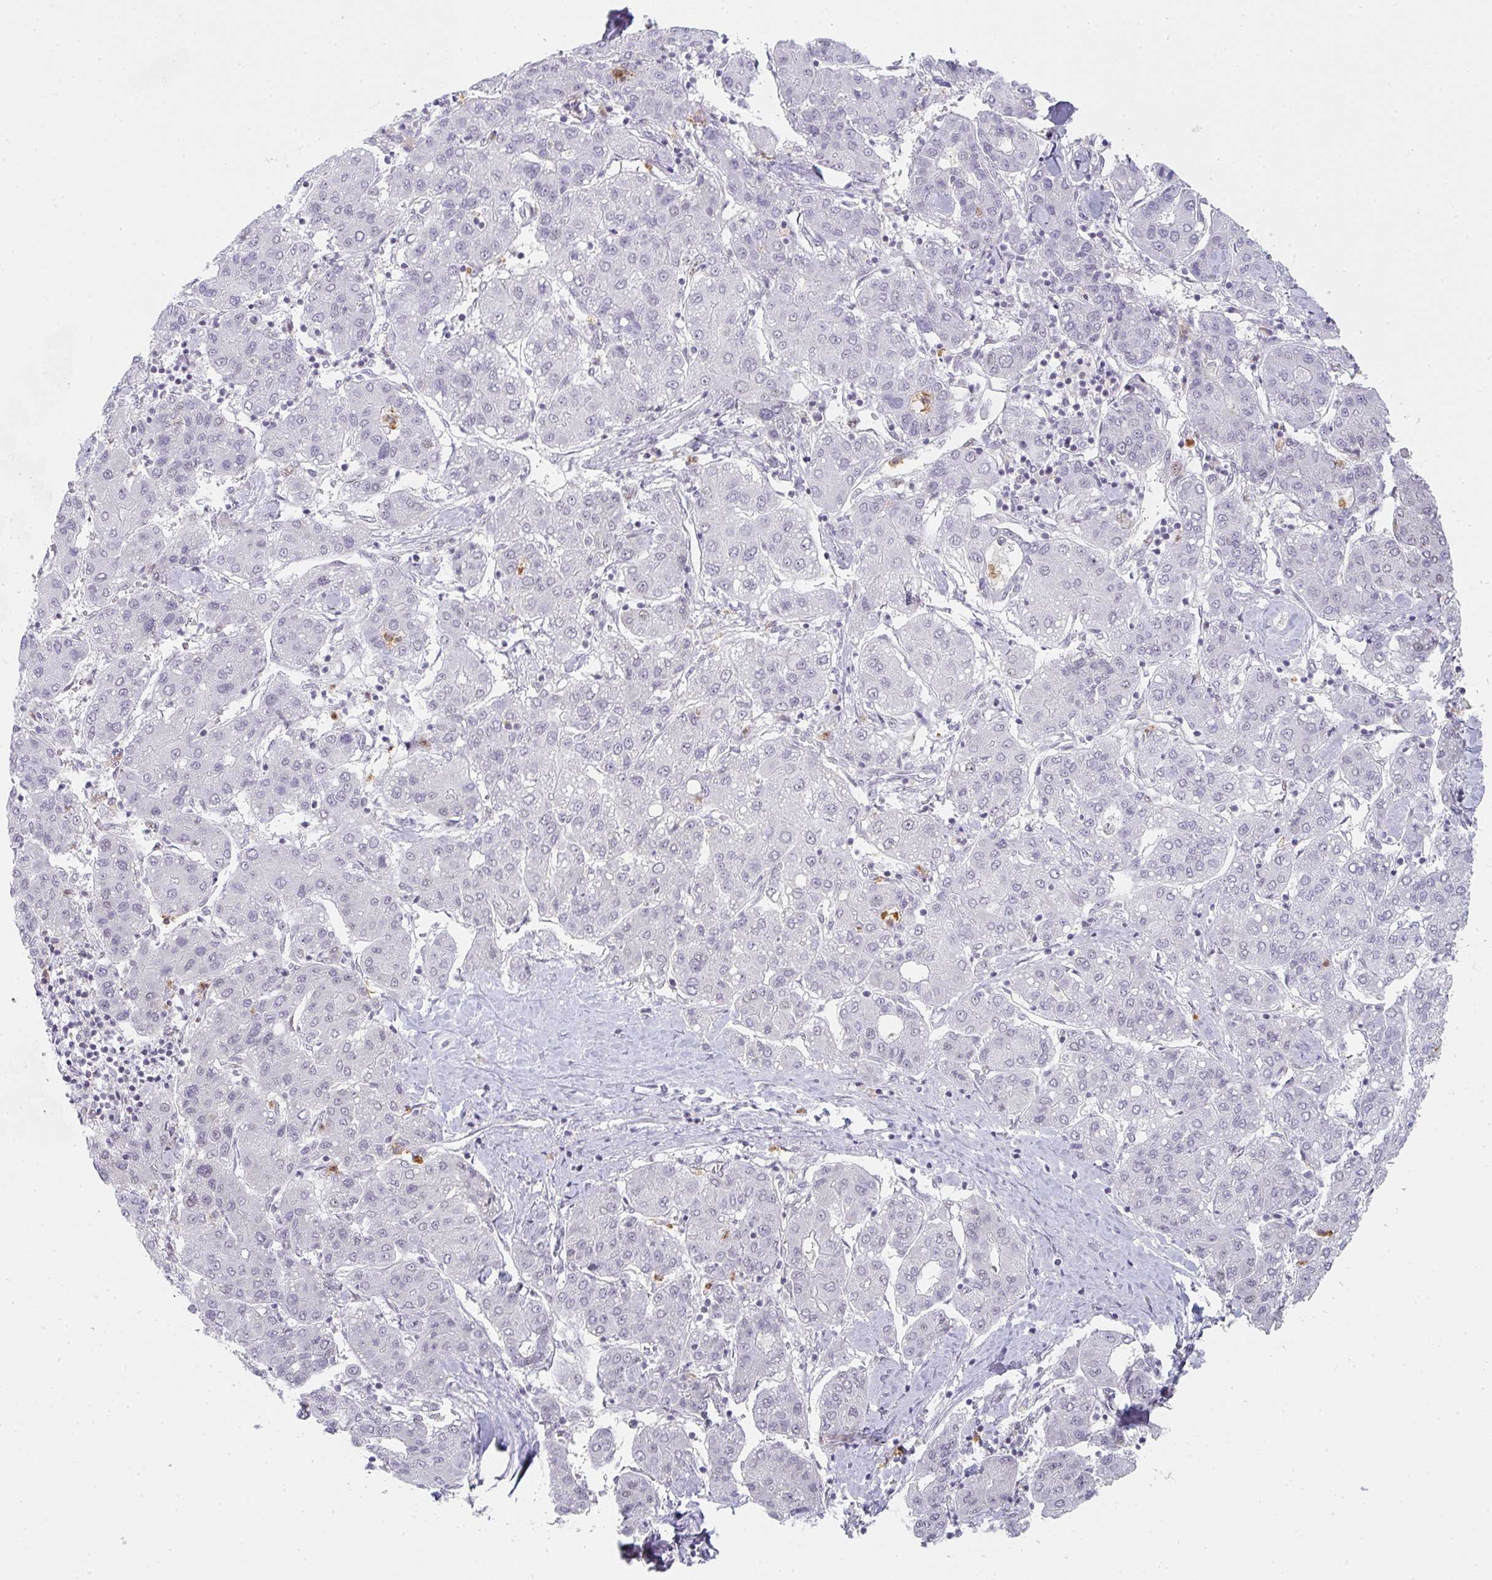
{"staining": {"intensity": "negative", "quantity": "none", "location": "none"}, "tissue": "liver cancer", "cell_type": "Tumor cells", "image_type": "cancer", "snomed": [{"axis": "morphology", "description": "Carcinoma, Hepatocellular, NOS"}, {"axis": "topography", "description": "Liver"}], "caption": "High magnification brightfield microscopy of liver hepatocellular carcinoma stained with DAB (brown) and counterstained with hematoxylin (blue): tumor cells show no significant positivity. (DAB (3,3'-diaminobenzidine) IHC with hematoxylin counter stain).", "gene": "LIN54", "patient": {"sex": "male", "age": 65}}